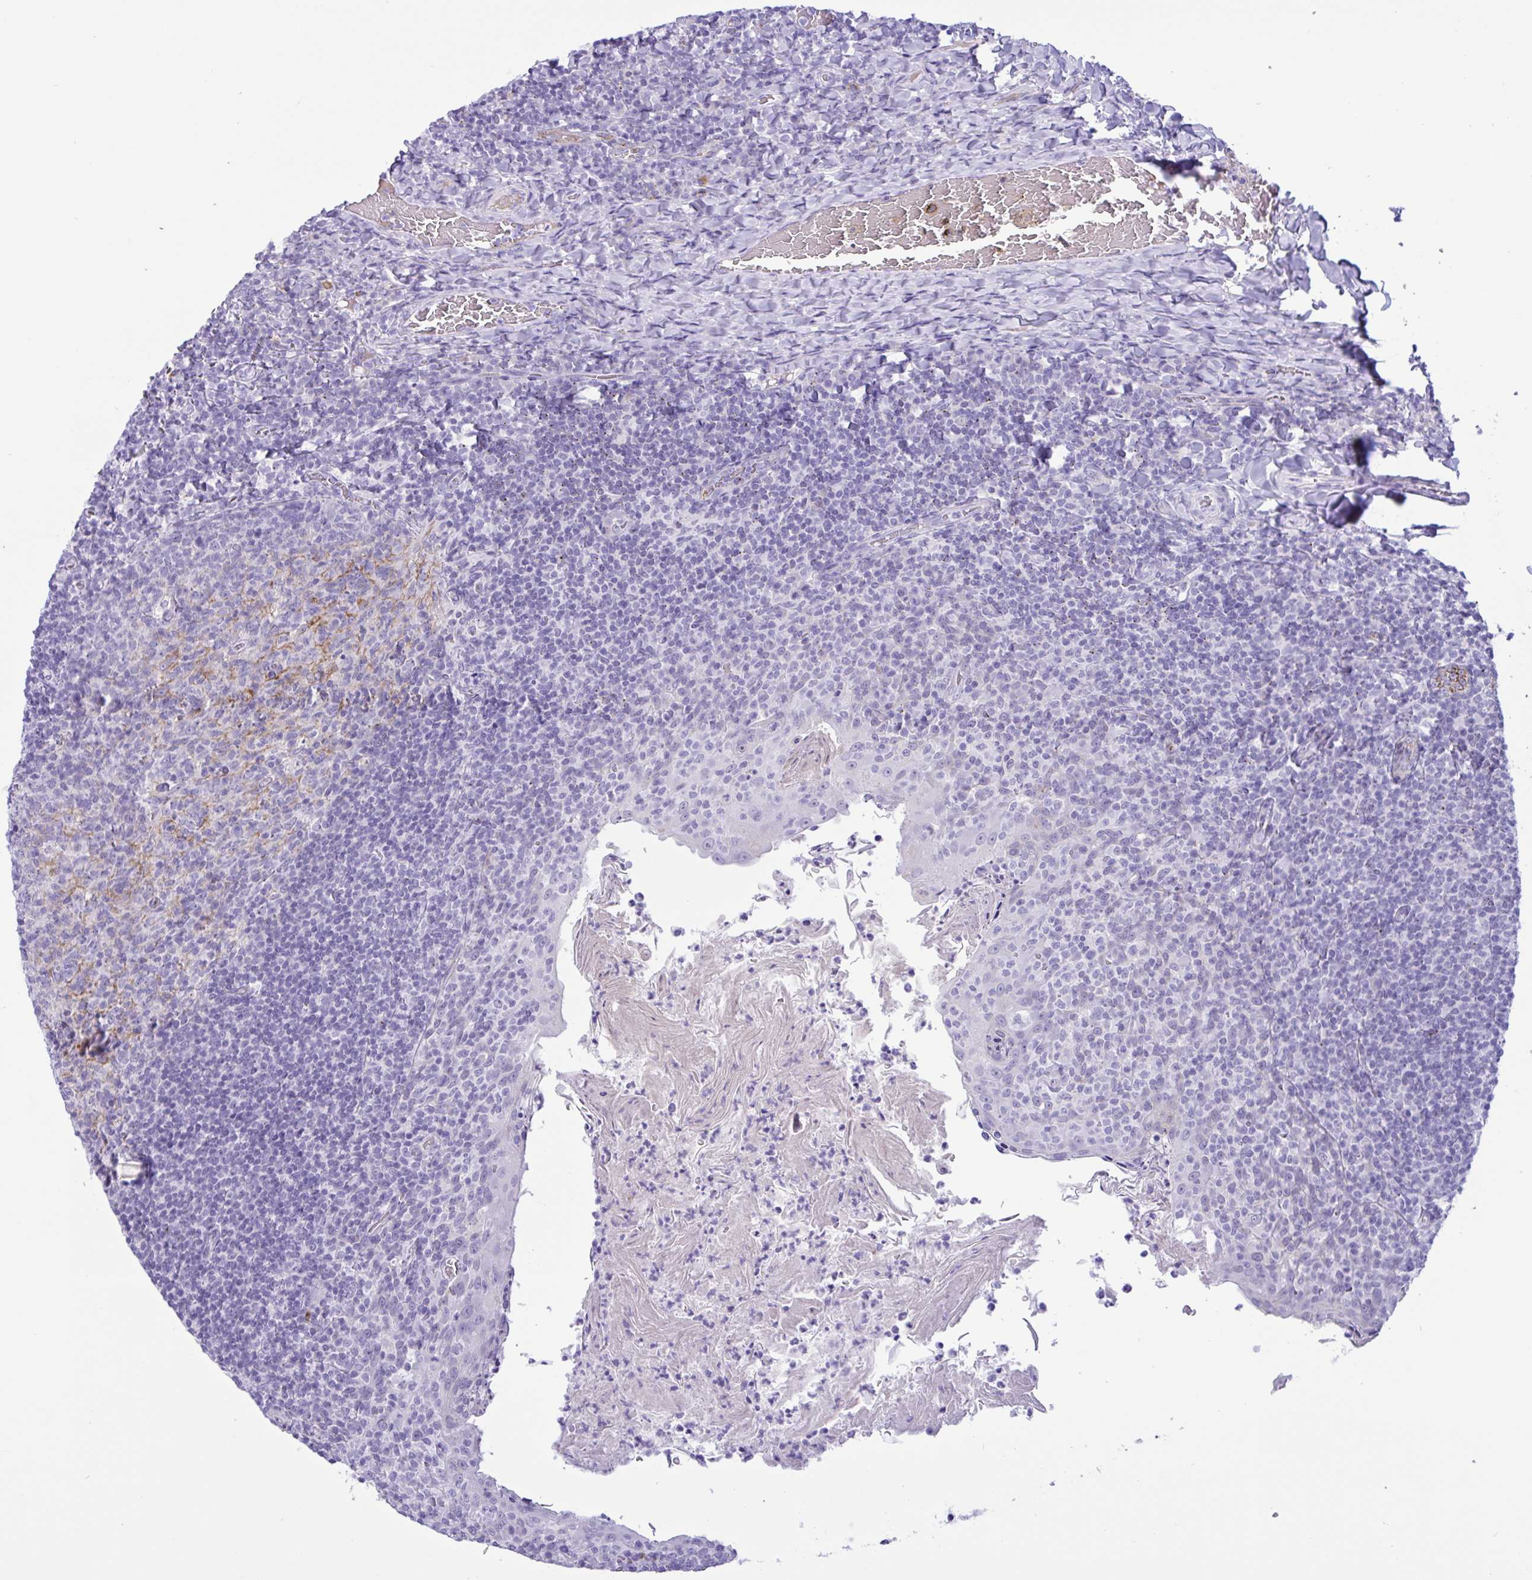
{"staining": {"intensity": "moderate", "quantity": "<25%", "location": "cytoplasmic/membranous"}, "tissue": "tonsil", "cell_type": "Germinal center cells", "image_type": "normal", "snomed": [{"axis": "morphology", "description": "Normal tissue, NOS"}, {"axis": "topography", "description": "Tonsil"}], "caption": "High-power microscopy captured an immunohistochemistry image of benign tonsil, revealing moderate cytoplasmic/membranous staining in approximately <25% of germinal center cells.", "gene": "SREBF1", "patient": {"sex": "female", "age": 10}}